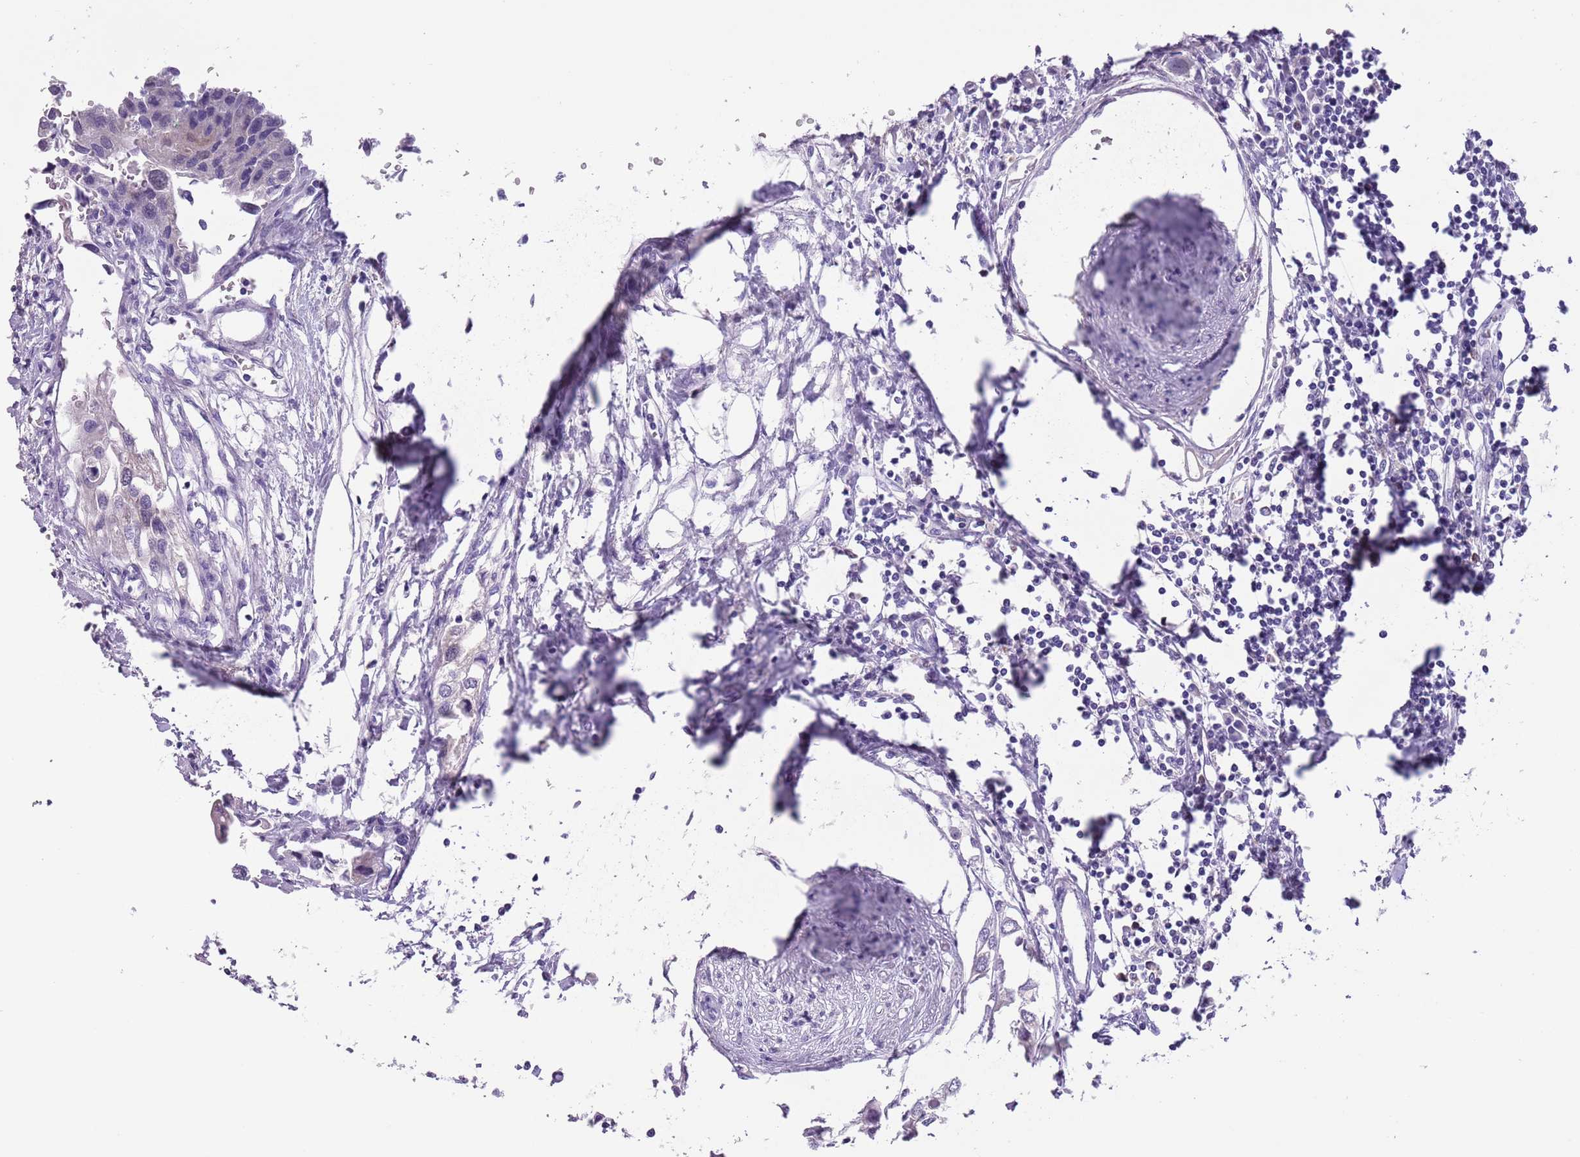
{"staining": {"intensity": "negative", "quantity": "none", "location": "none"}, "tissue": "urothelial cancer", "cell_type": "Tumor cells", "image_type": "cancer", "snomed": [{"axis": "morphology", "description": "Urothelial carcinoma, High grade"}, {"axis": "topography", "description": "Urinary bladder"}], "caption": "Tumor cells are negative for protein expression in human urothelial cancer.", "gene": "PFKFB2", "patient": {"sex": "male", "age": 64}}